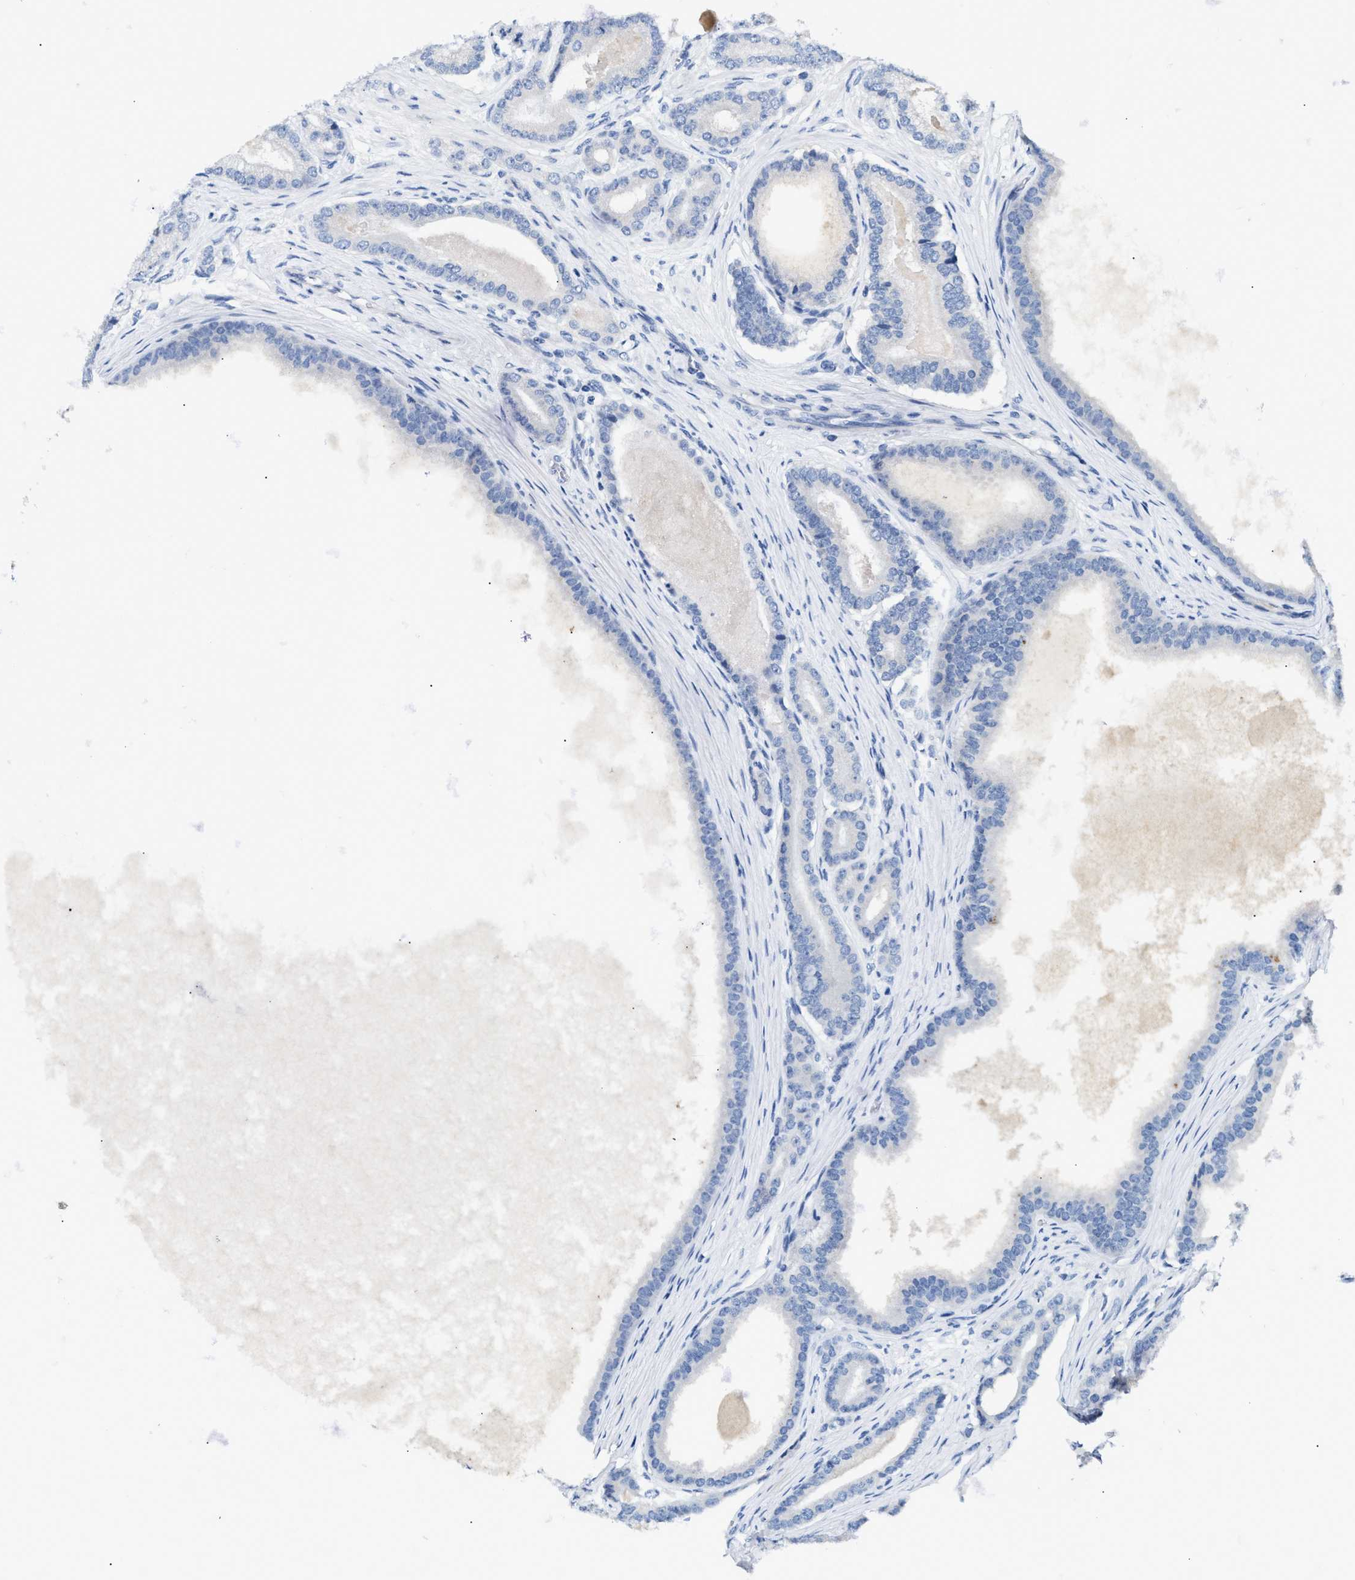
{"staining": {"intensity": "negative", "quantity": "none", "location": "none"}, "tissue": "prostate cancer", "cell_type": "Tumor cells", "image_type": "cancer", "snomed": [{"axis": "morphology", "description": "Adenocarcinoma, High grade"}, {"axis": "topography", "description": "Prostate"}], "caption": "IHC of human high-grade adenocarcinoma (prostate) demonstrates no positivity in tumor cells. (DAB immunohistochemistry (IHC) visualized using brightfield microscopy, high magnification).", "gene": "IL17RC", "patient": {"sex": "male", "age": 60}}